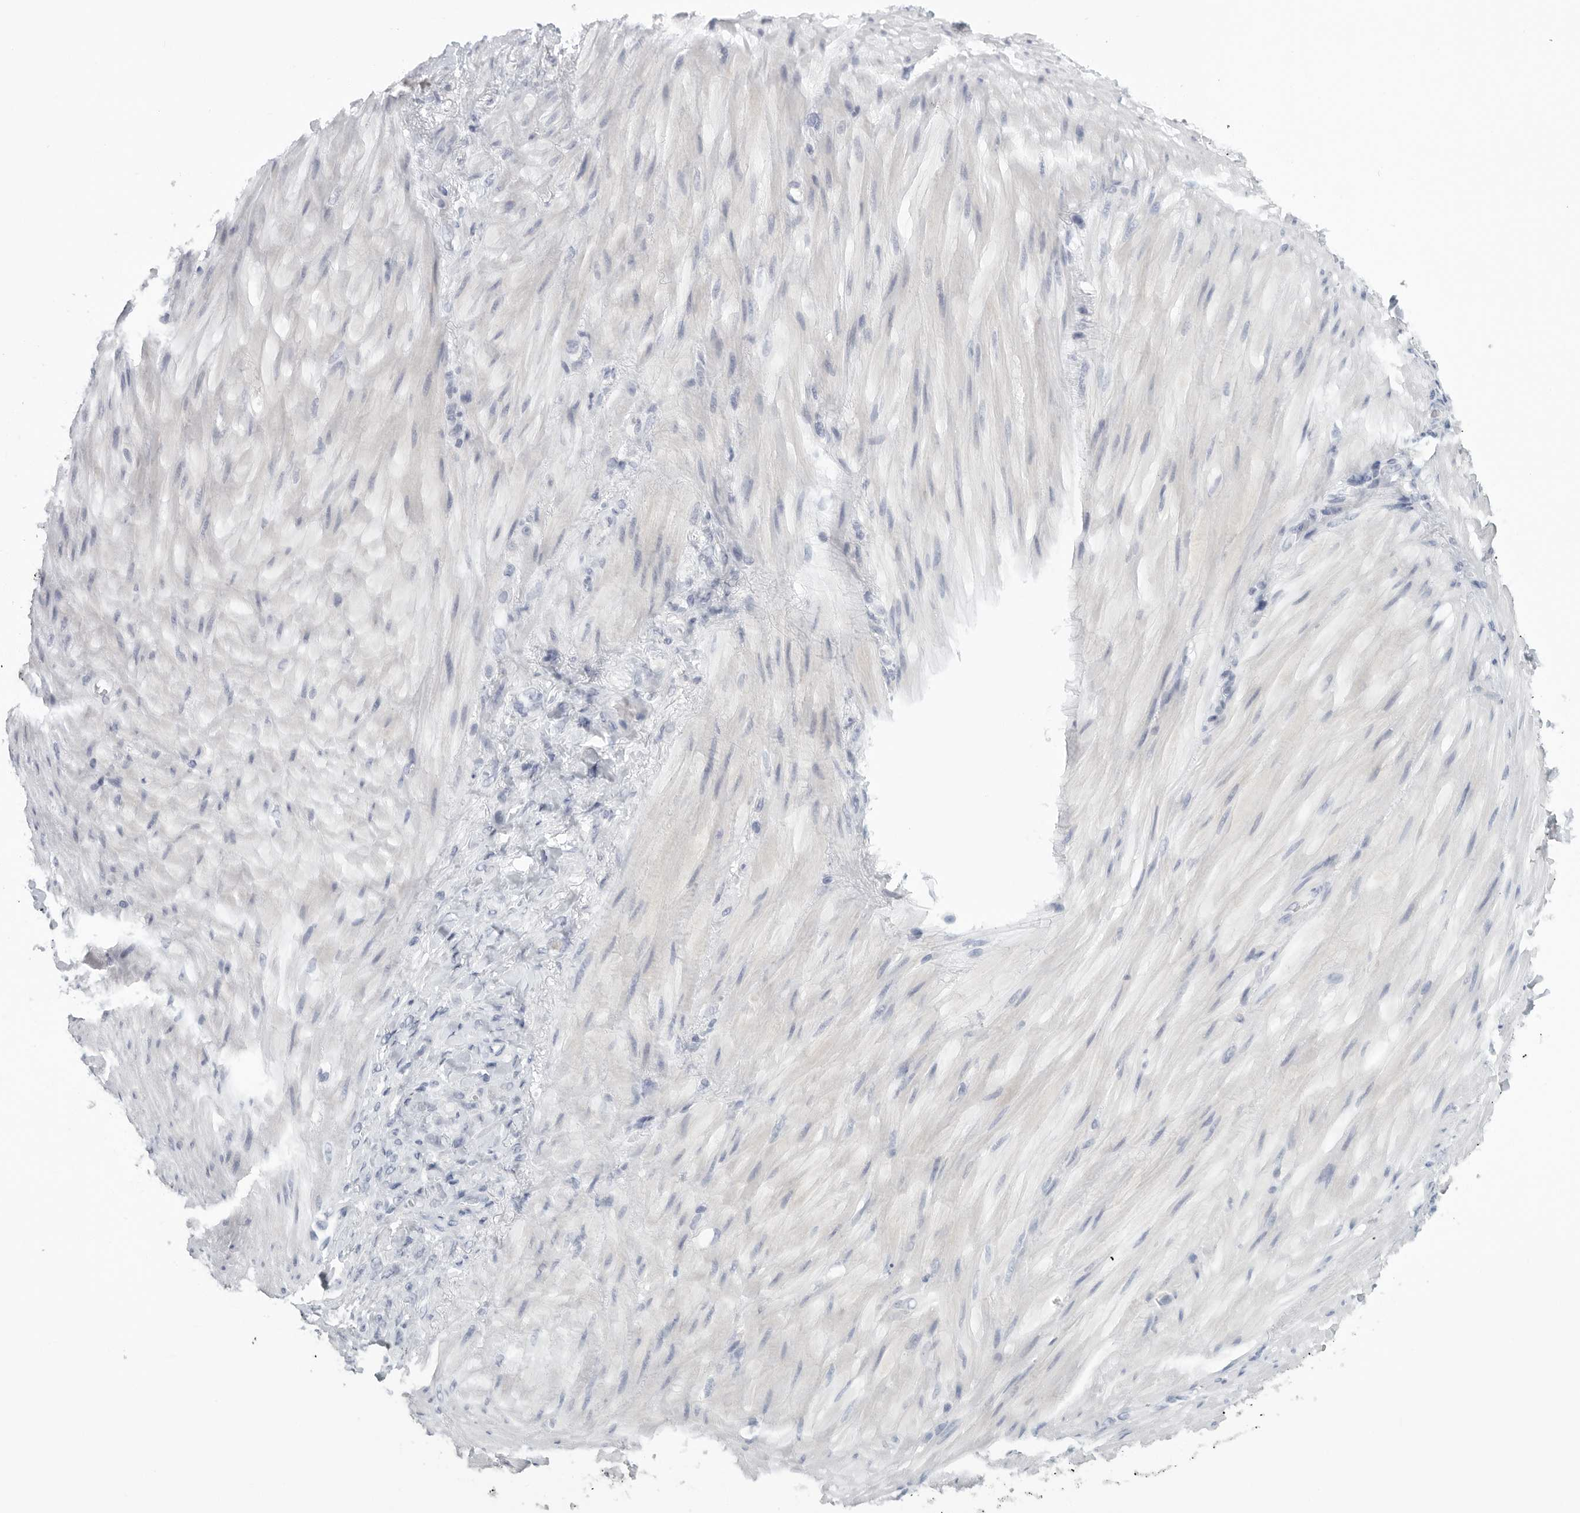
{"staining": {"intensity": "negative", "quantity": "none", "location": "none"}, "tissue": "stomach cancer", "cell_type": "Tumor cells", "image_type": "cancer", "snomed": [{"axis": "morphology", "description": "Normal tissue, NOS"}, {"axis": "morphology", "description": "Adenocarcinoma, NOS"}, {"axis": "topography", "description": "Stomach"}], "caption": "IHC of stomach cancer (adenocarcinoma) demonstrates no staining in tumor cells. The staining is performed using DAB (3,3'-diaminobenzidine) brown chromogen with nuclei counter-stained in using hematoxylin.", "gene": "DNAJC11", "patient": {"sex": "male", "age": 82}}